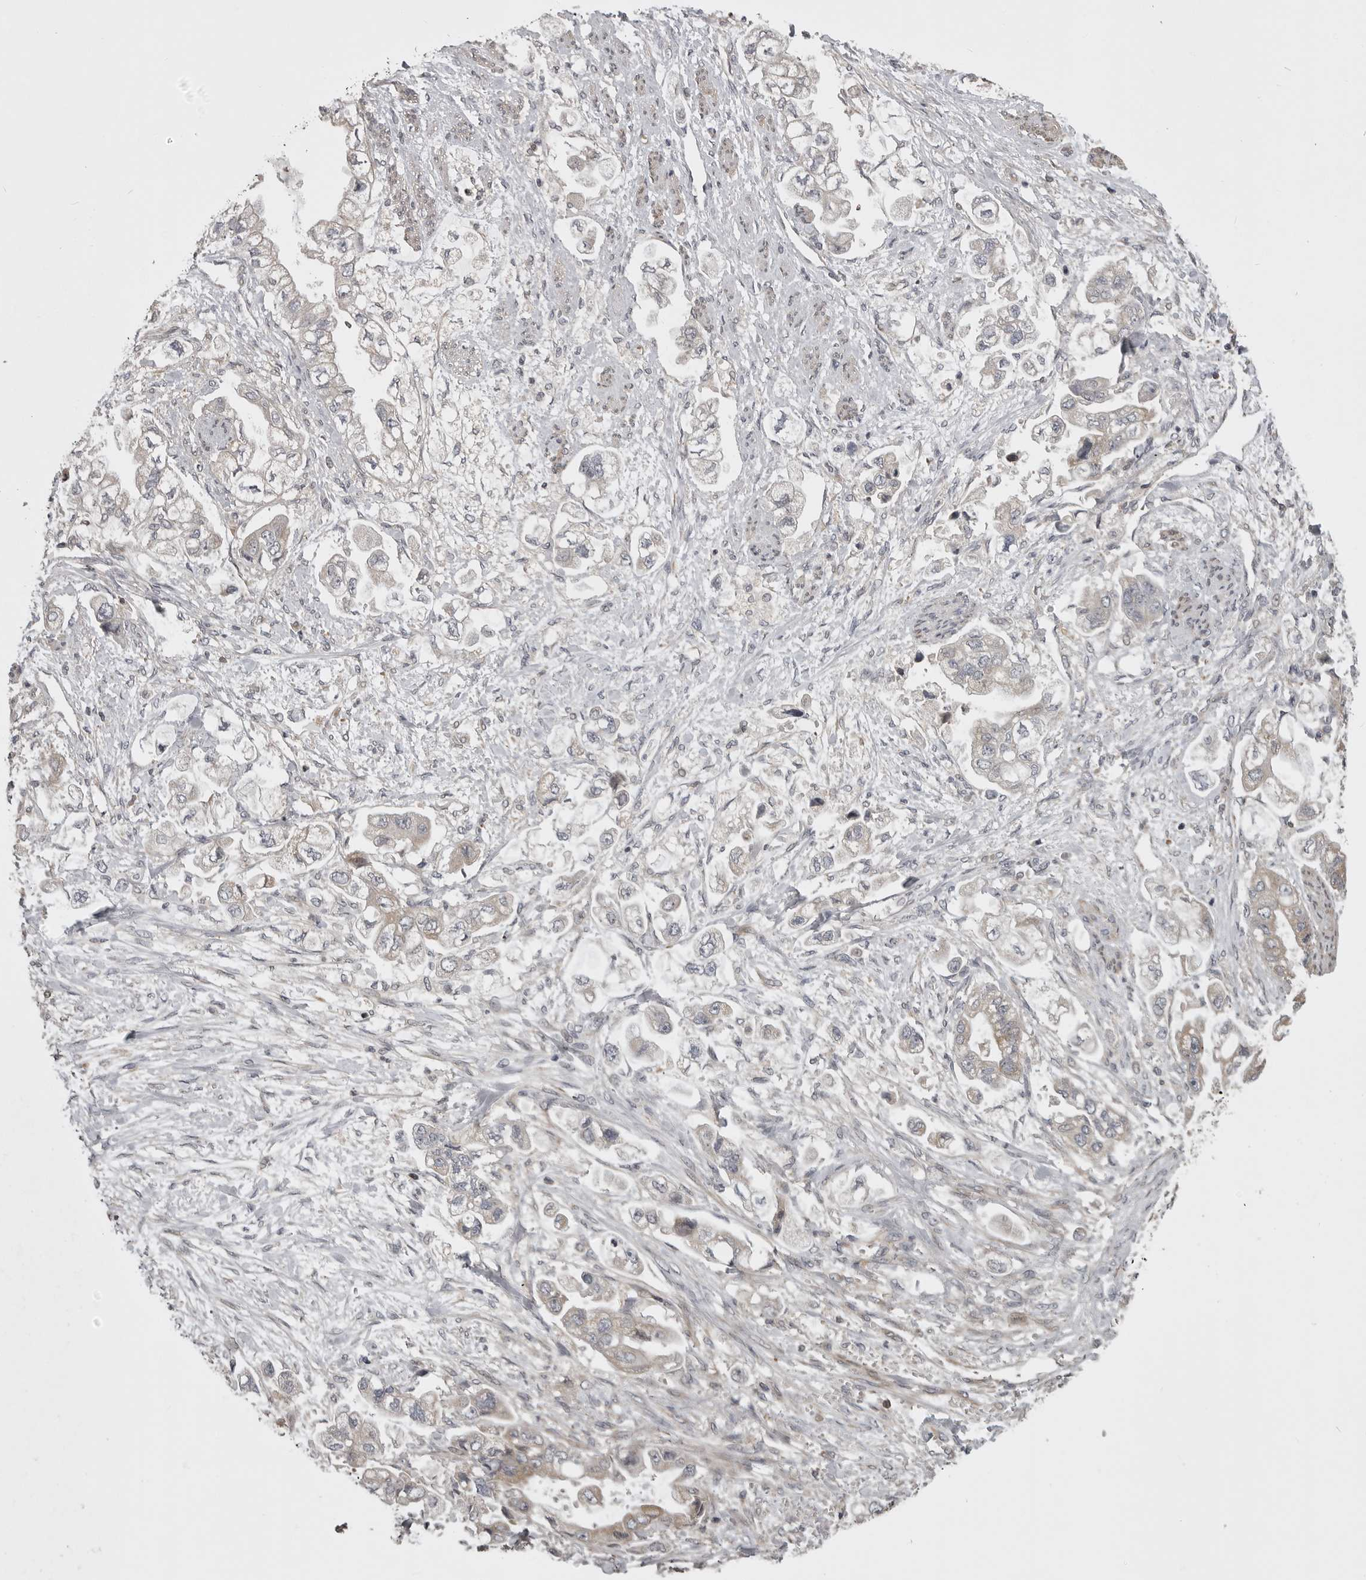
{"staining": {"intensity": "negative", "quantity": "none", "location": "none"}, "tissue": "stomach cancer", "cell_type": "Tumor cells", "image_type": "cancer", "snomed": [{"axis": "morphology", "description": "Adenocarcinoma, NOS"}, {"axis": "topography", "description": "Stomach"}], "caption": "IHC of human adenocarcinoma (stomach) exhibits no staining in tumor cells.", "gene": "ZNRF1", "patient": {"sex": "male", "age": 62}}